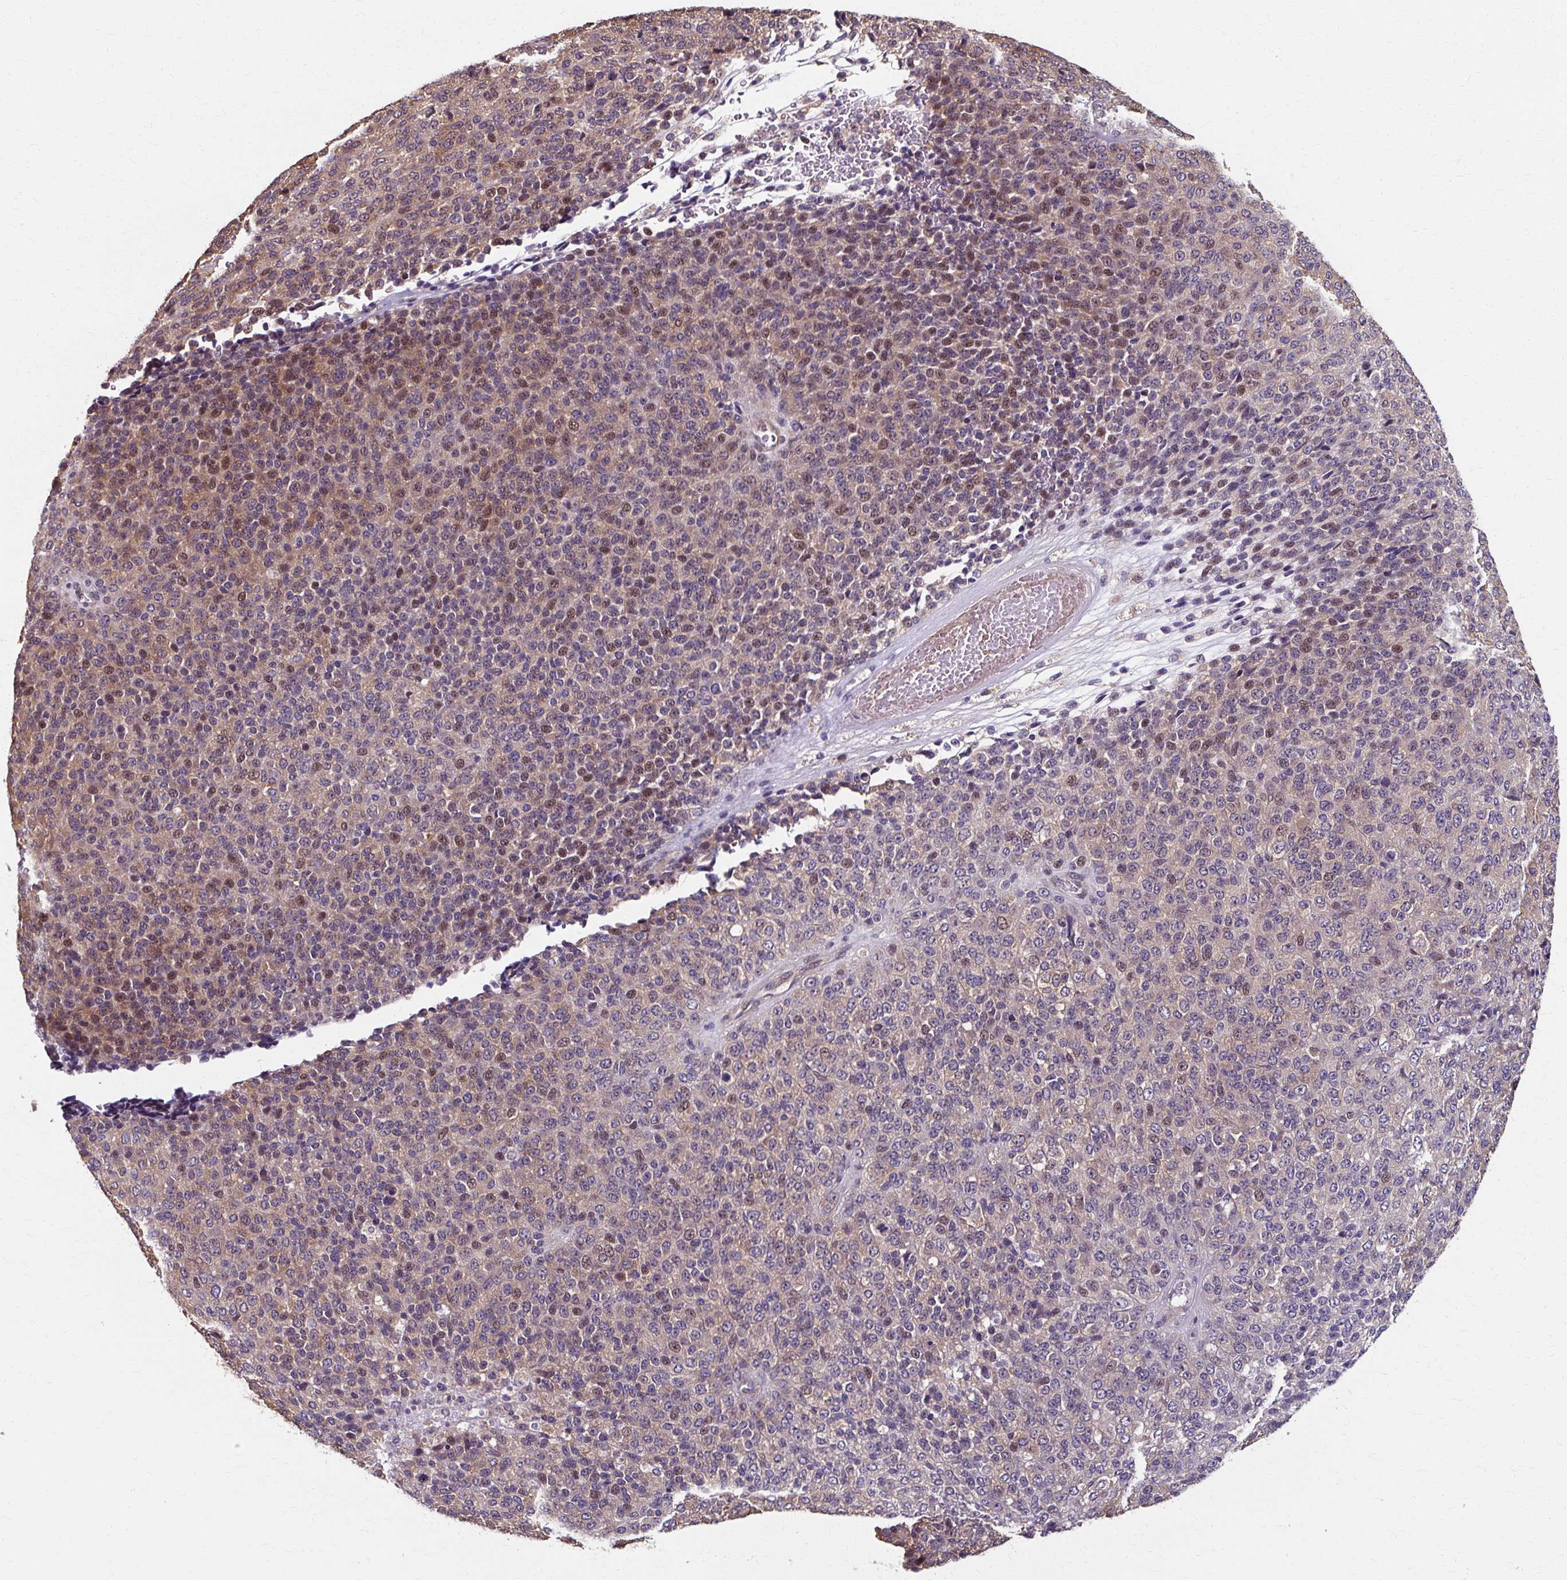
{"staining": {"intensity": "weak", "quantity": "25%-75%", "location": "nuclear"}, "tissue": "melanoma", "cell_type": "Tumor cells", "image_type": "cancer", "snomed": [{"axis": "morphology", "description": "Malignant melanoma, Metastatic site"}, {"axis": "topography", "description": "Brain"}], "caption": "This micrograph reveals IHC staining of melanoma, with low weak nuclear expression in approximately 25%-75% of tumor cells.", "gene": "ZNF555", "patient": {"sex": "female", "age": 56}}